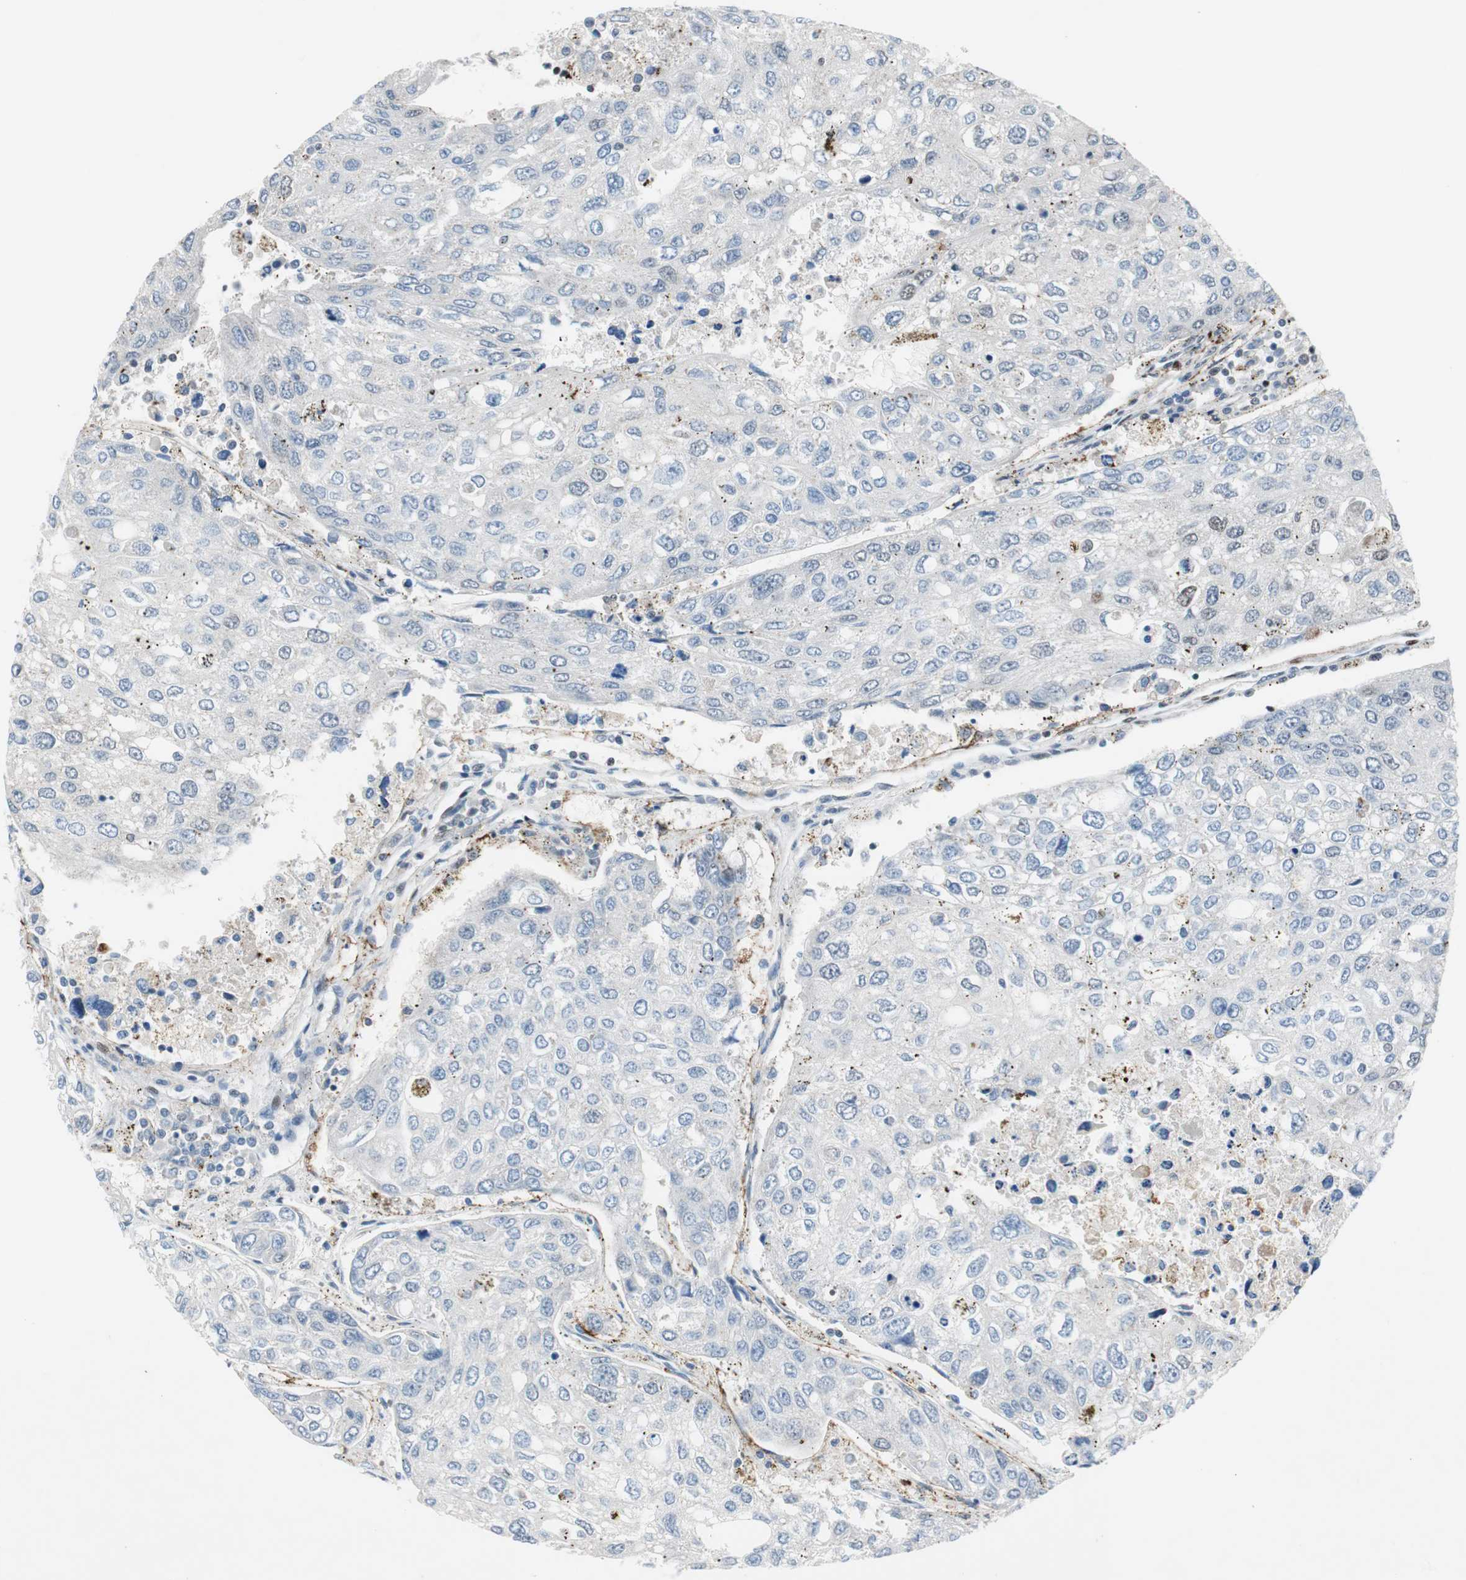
{"staining": {"intensity": "strong", "quantity": "<25%", "location": "nuclear"}, "tissue": "urothelial cancer", "cell_type": "Tumor cells", "image_type": "cancer", "snomed": [{"axis": "morphology", "description": "Urothelial carcinoma, High grade"}, {"axis": "topography", "description": "Lymph node"}, {"axis": "topography", "description": "Urinary bladder"}], "caption": "Human urothelial cancer stained with a protein marker exhibits strong staining in tumor cells.", "gene": "FBXO44", "patient": {"sex": "male", "age": 51}}